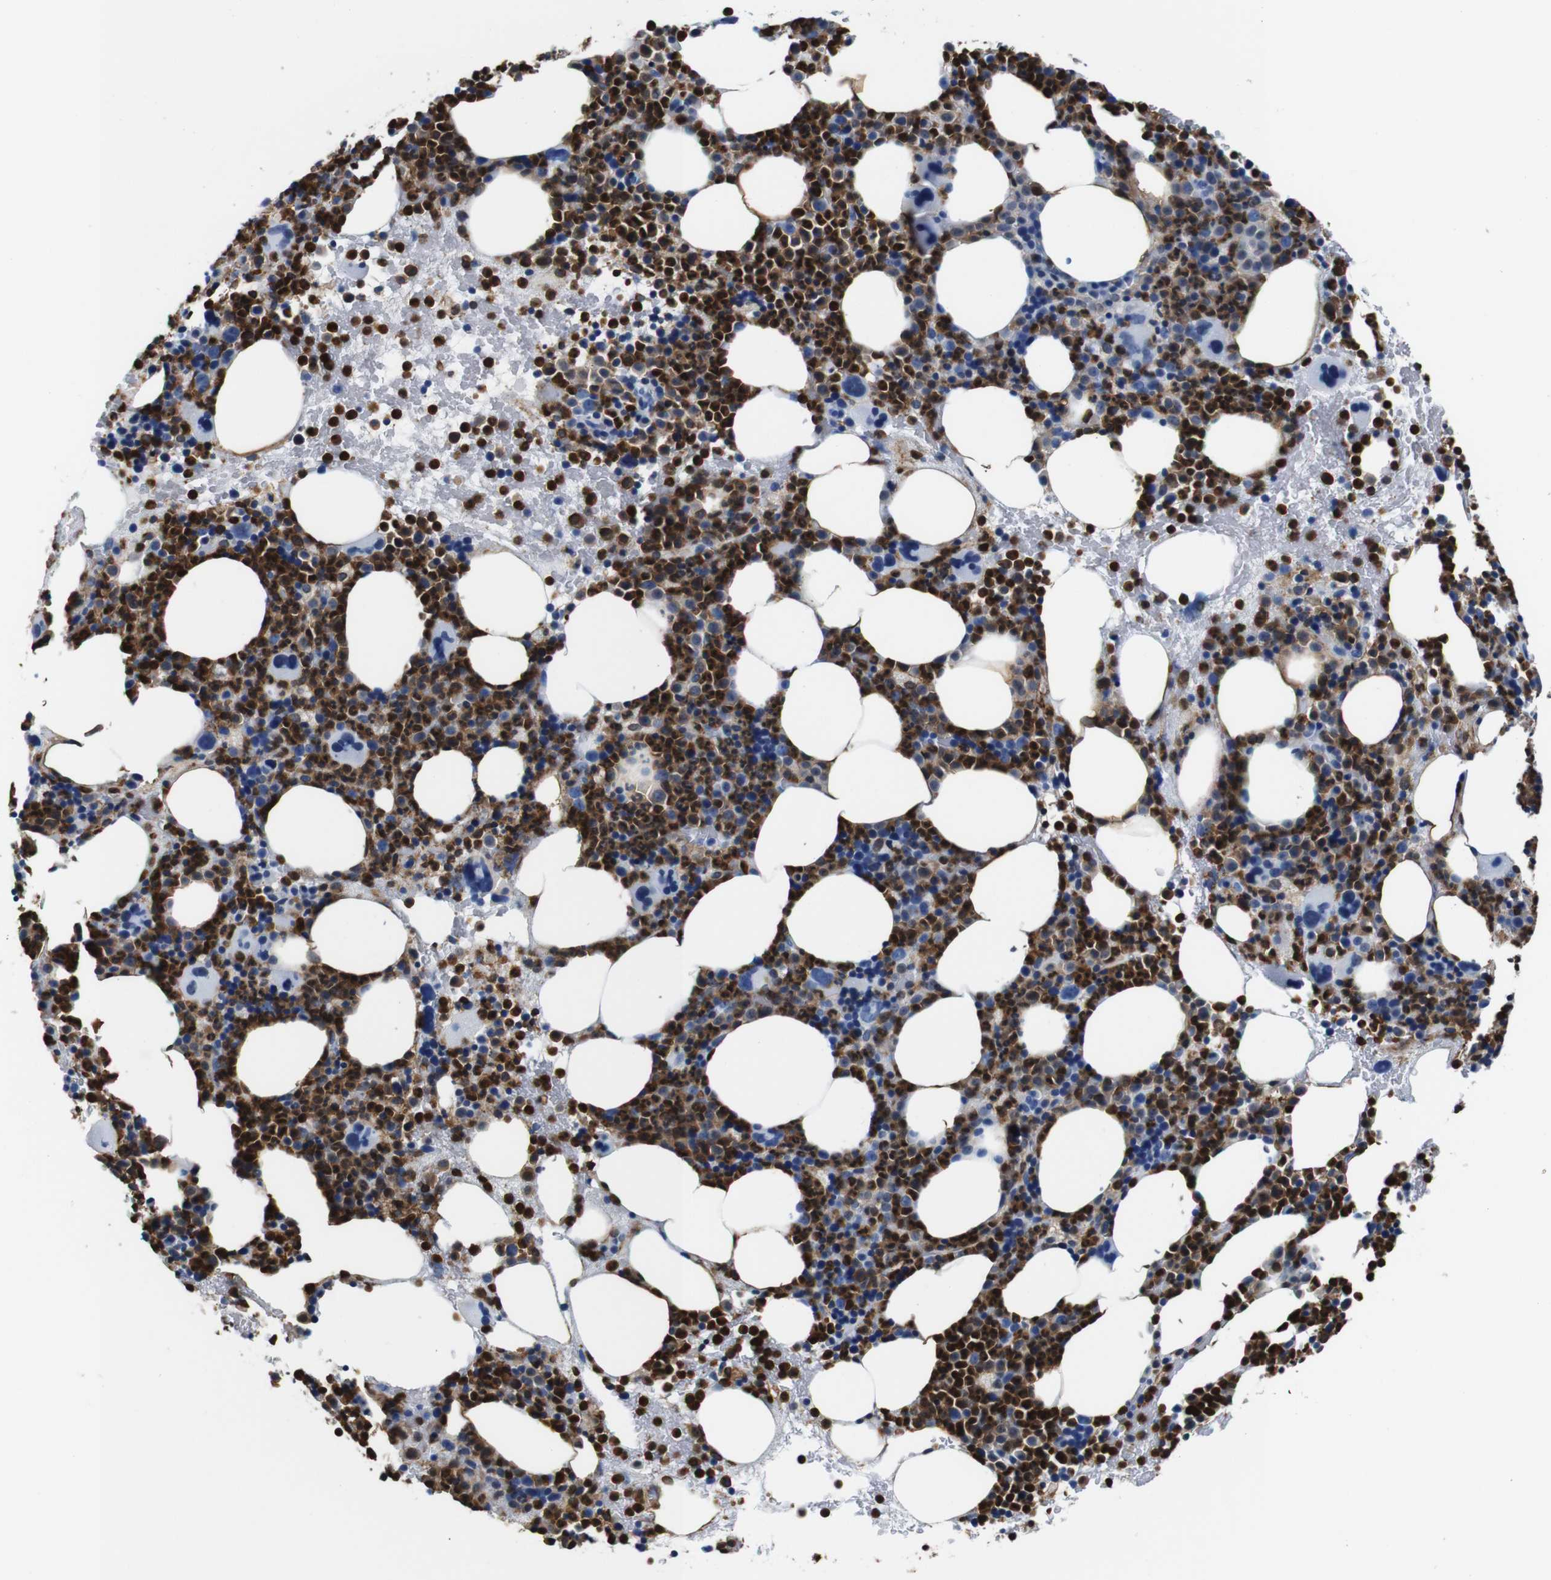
{"staining": {"intensity": "strong", "quantity": "25%-75%", "location": "cytoplasmic/membranous,nuclear"}, "tissue": "bone marrow", "cell_type": "Hematopoietic cells", "image_type": "normal", "snomed": [{"axis": "morphology", "description": "Normal tissue, NOS"}, {"axis": "morphology", "description": "Inflammation, NOS"}, {"axis": "topography", "description": "Bone marrow"}], "caption": "Immunohistochemistry photomicrograph of normal bone marrow: bone marrow stained using immunohistochemistry (IHC) exhibits high levels of strong protein expression localized specifically in the cytoplasmic/membranous,nuclear of hematopoietic cells, appearing as a cytoplasmic/membranous,nuclear brown color.", "gene": "ANXA1", "patient": {"sex": "male", "age": 73}}